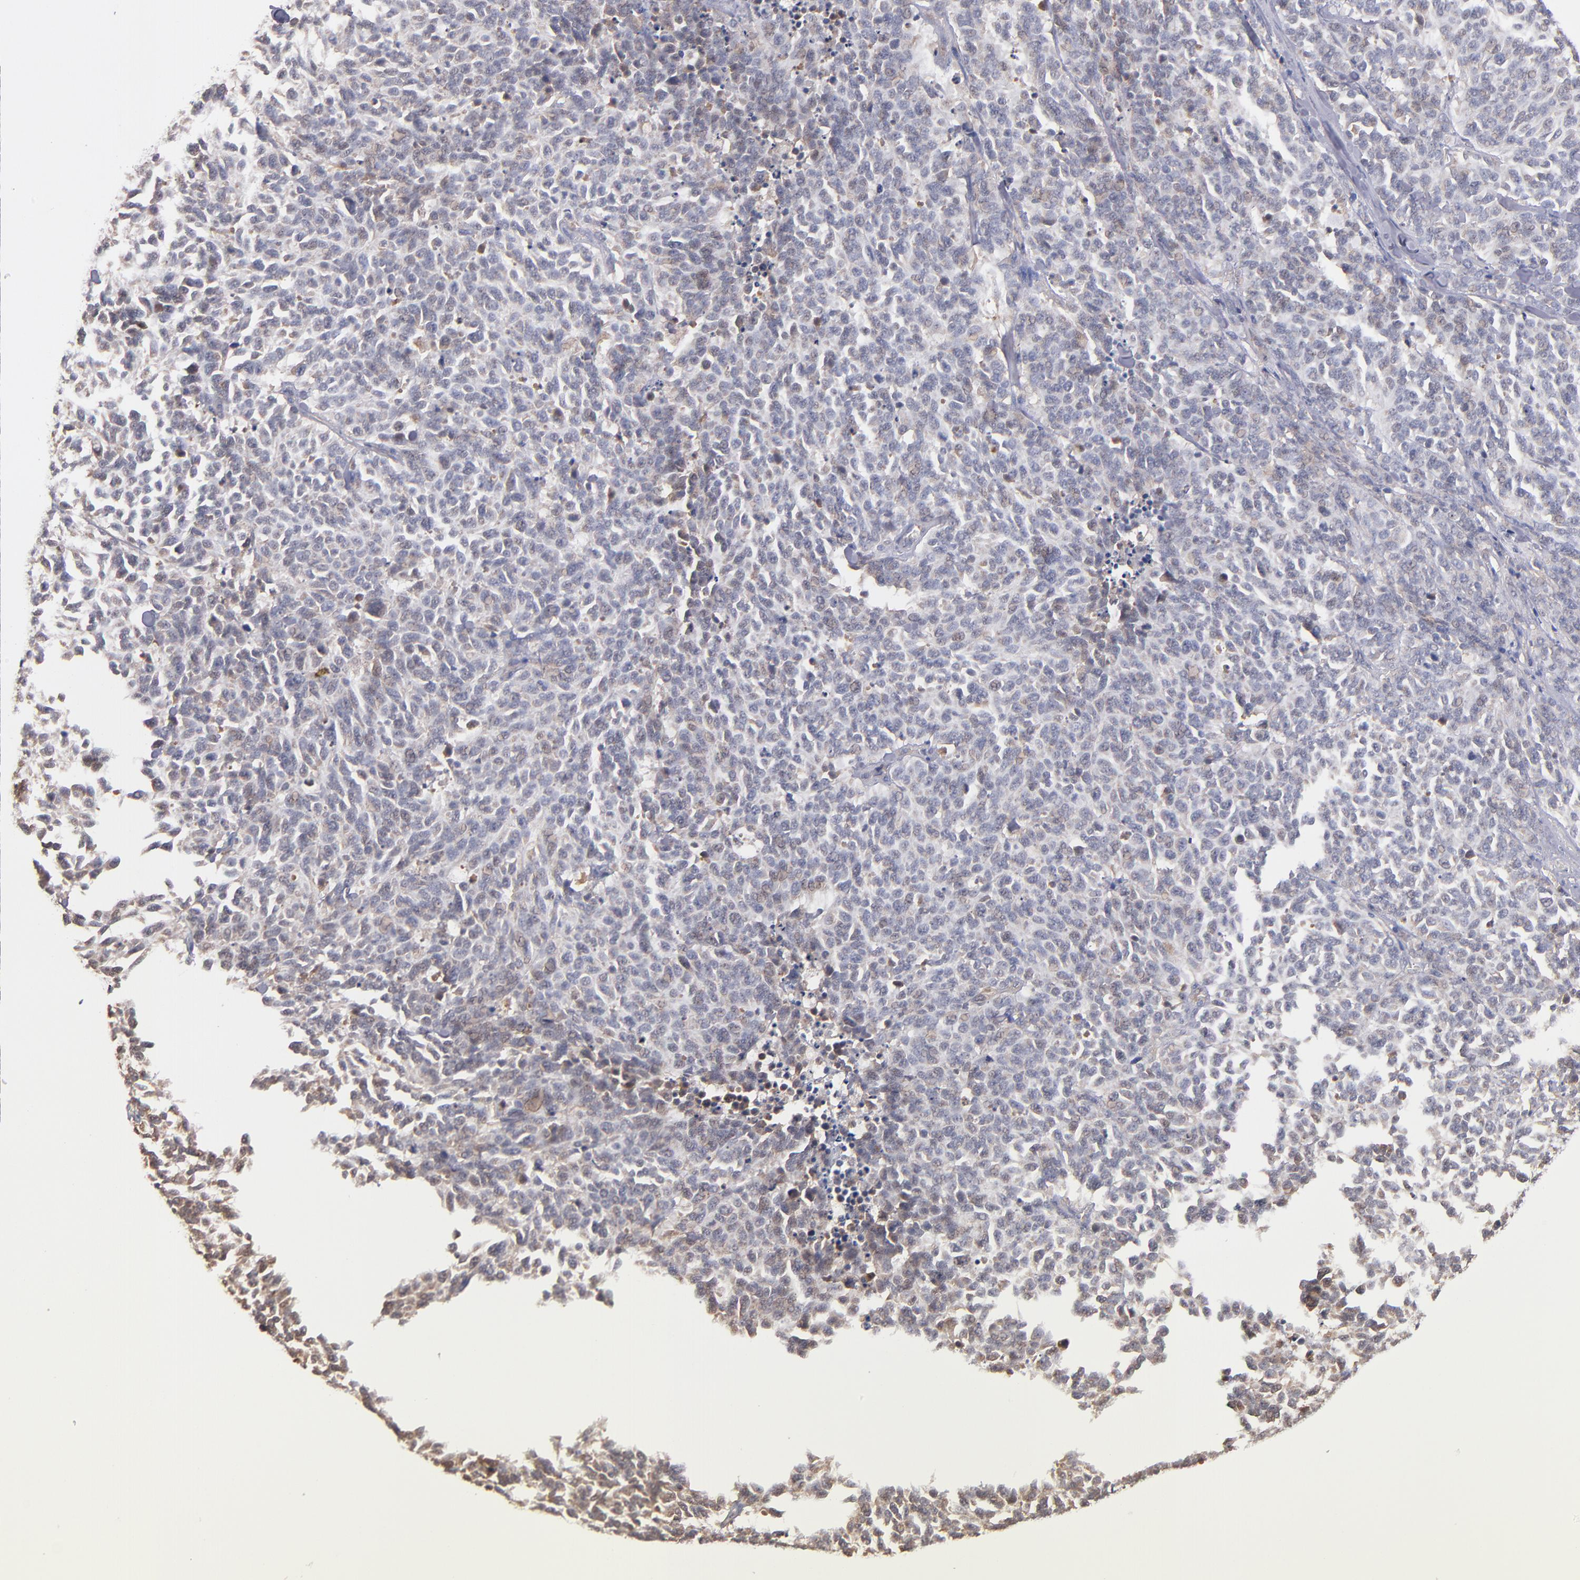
{"staining": {"intensity": "weak", "quantity": "<25%", "location": "nuclear"}, "tissue": "lung cancer", "cell_type": "Tumor cells", "image_type": "cancer", "snomed": [{"axis": "morphology", "description": "Neoplasm, malignant, NOS"}, {"axis": "topography", "description": "Lung"}], "caption": "IHC histopathology image of neoplastic tissue: human lung cancer stained with DAB (3,3'-diaminobenzidine) reveals no significant protein positivity in tumor cells.", "gene": "GMFG", "patient": {"sex": "female", "age": 58}}